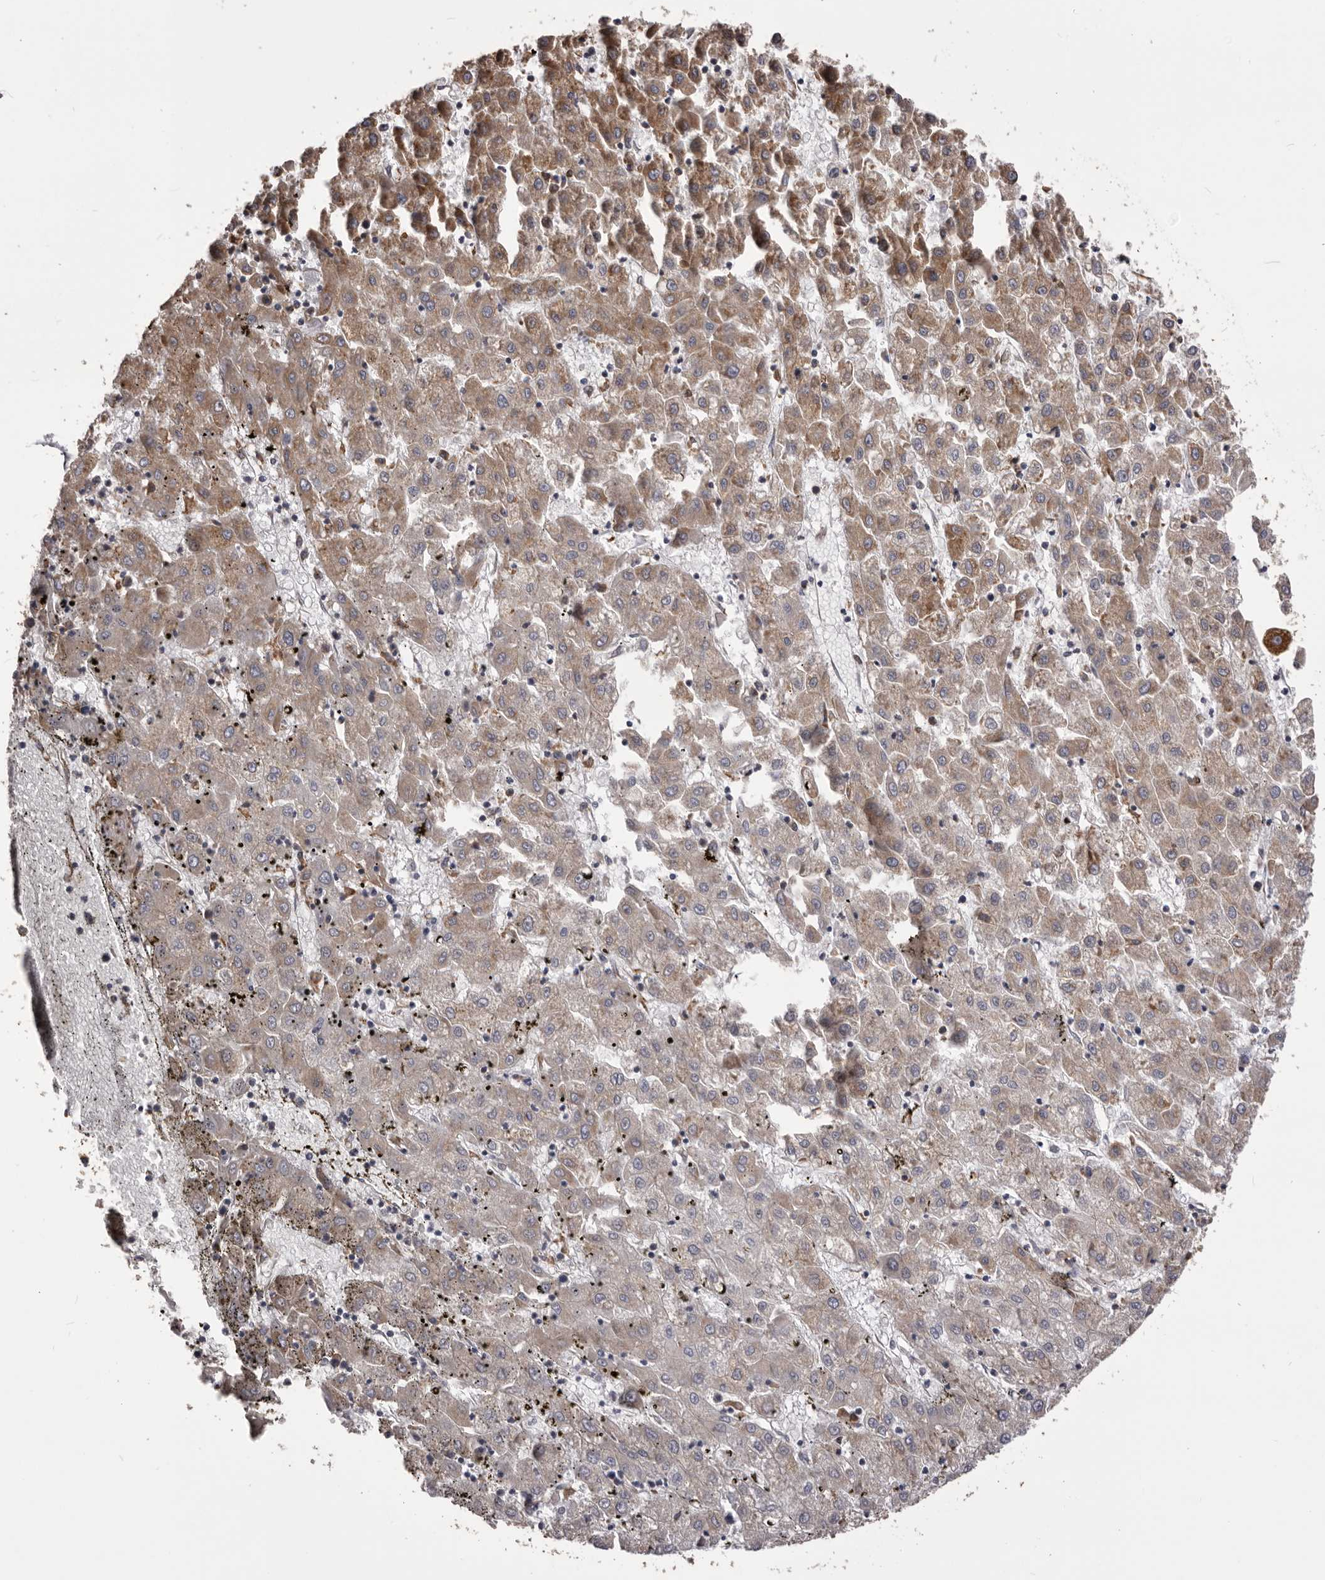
{"staining": {"intensity": "moderate", "quantity": ">75%", "location": "cytoplasmic/membranous"}, "tissue": "liver cancer", "cell_type": "Tumor cells", "image_type": "cancer", "snomed": [{"axis": "morphology", "description": "Carcinoma, Hepatocellular, NOS"}, {"axis": "topography", "description": "Liver"}], "caption": "There is medium levels of moderate cytoplasmic/membranous positivity in tumor cells of hepatocellular carcinoma (liver), as demonstrated by immunohistochemical staining (brown color).", "gene": "QRSL1", "patient": {"sex": "male", "age": 72}}